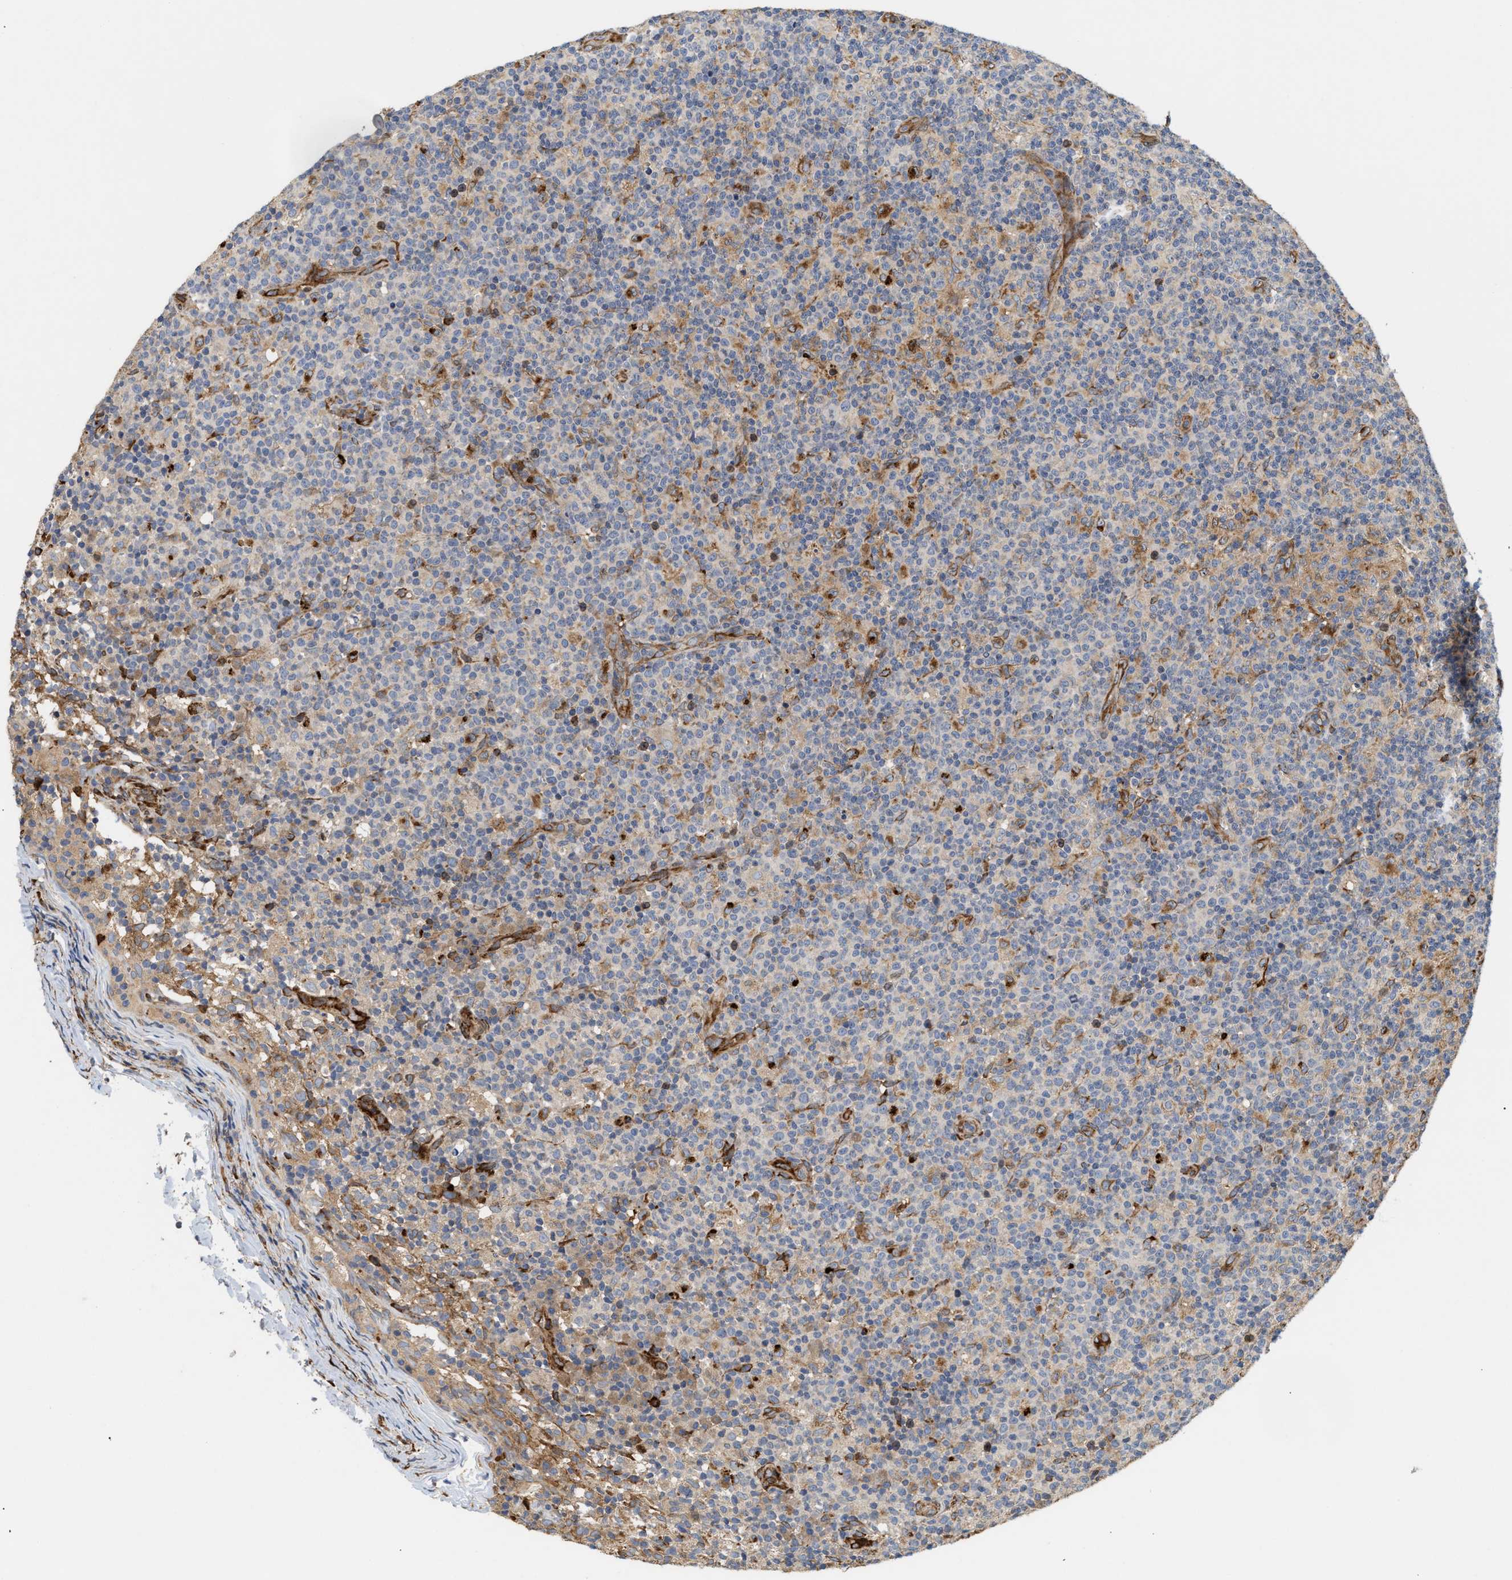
{"staining": {"intensity": "moderate", "quantity": "25%-75%", "location": "cytoplasmic/membranous"}, "tissue": "lymph node", "cell_type": "Germinal center cells", "image_type": "normal", "snomed": [{"axis": "morphology", "description": "Normal tissue, NOS"}, {"axis": "morphology", "description": "Inflammation, NOS"}, {"axis": "topography", "description": "Lymph node"}], "caption": "A medium amount of moderate cytoplasmic/membranous positivity is present in approximately 25%-75% of germinal center cells in benign lymph node. (DAB (3,3'-diaminobenzidine) IHC with brightfield microscopy, high magnification).", "gene": "PLCD1", "patient": {"sex": "male", "age": 55}}